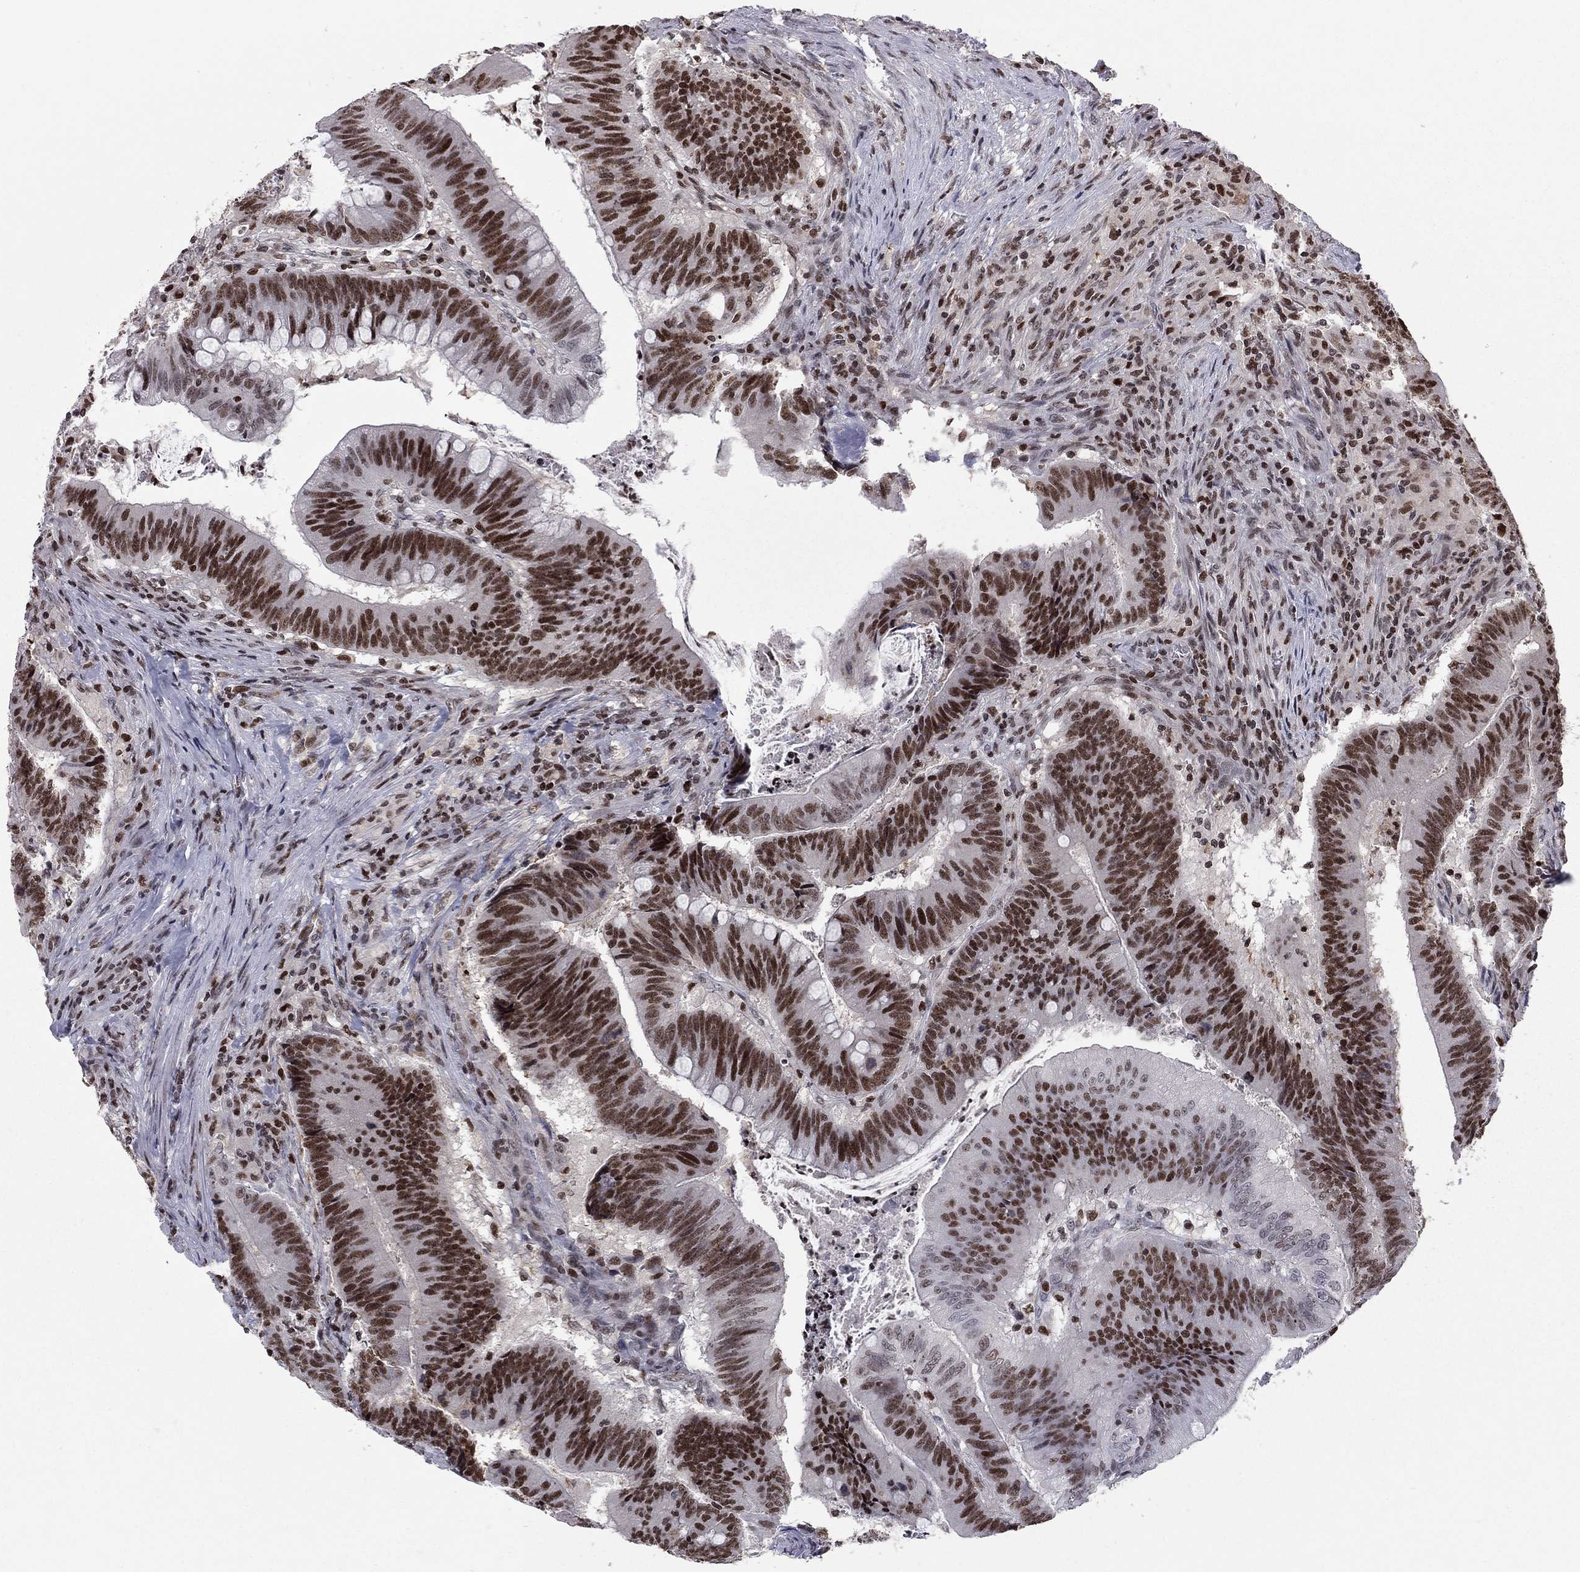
{"staining": {"intensity": "strong", "quantity": ">75%", "location": "nuclear"}, "tissue": "colorectal cancer", "cell_type": "Tumor cells", "image_type": "cancer", "snomed": [{"axis": "morphology", "description": "Adenocarcinoma, NOS"}, {"axis": "topography", "description": "Colon"}], "caption": "Adenocarcinoma (colorectal) tissue displays strong nuclear staining in about >75% of tumor cells", "gene": "RNASEH2C", "patient": {"sex": "female", "age": 87}}